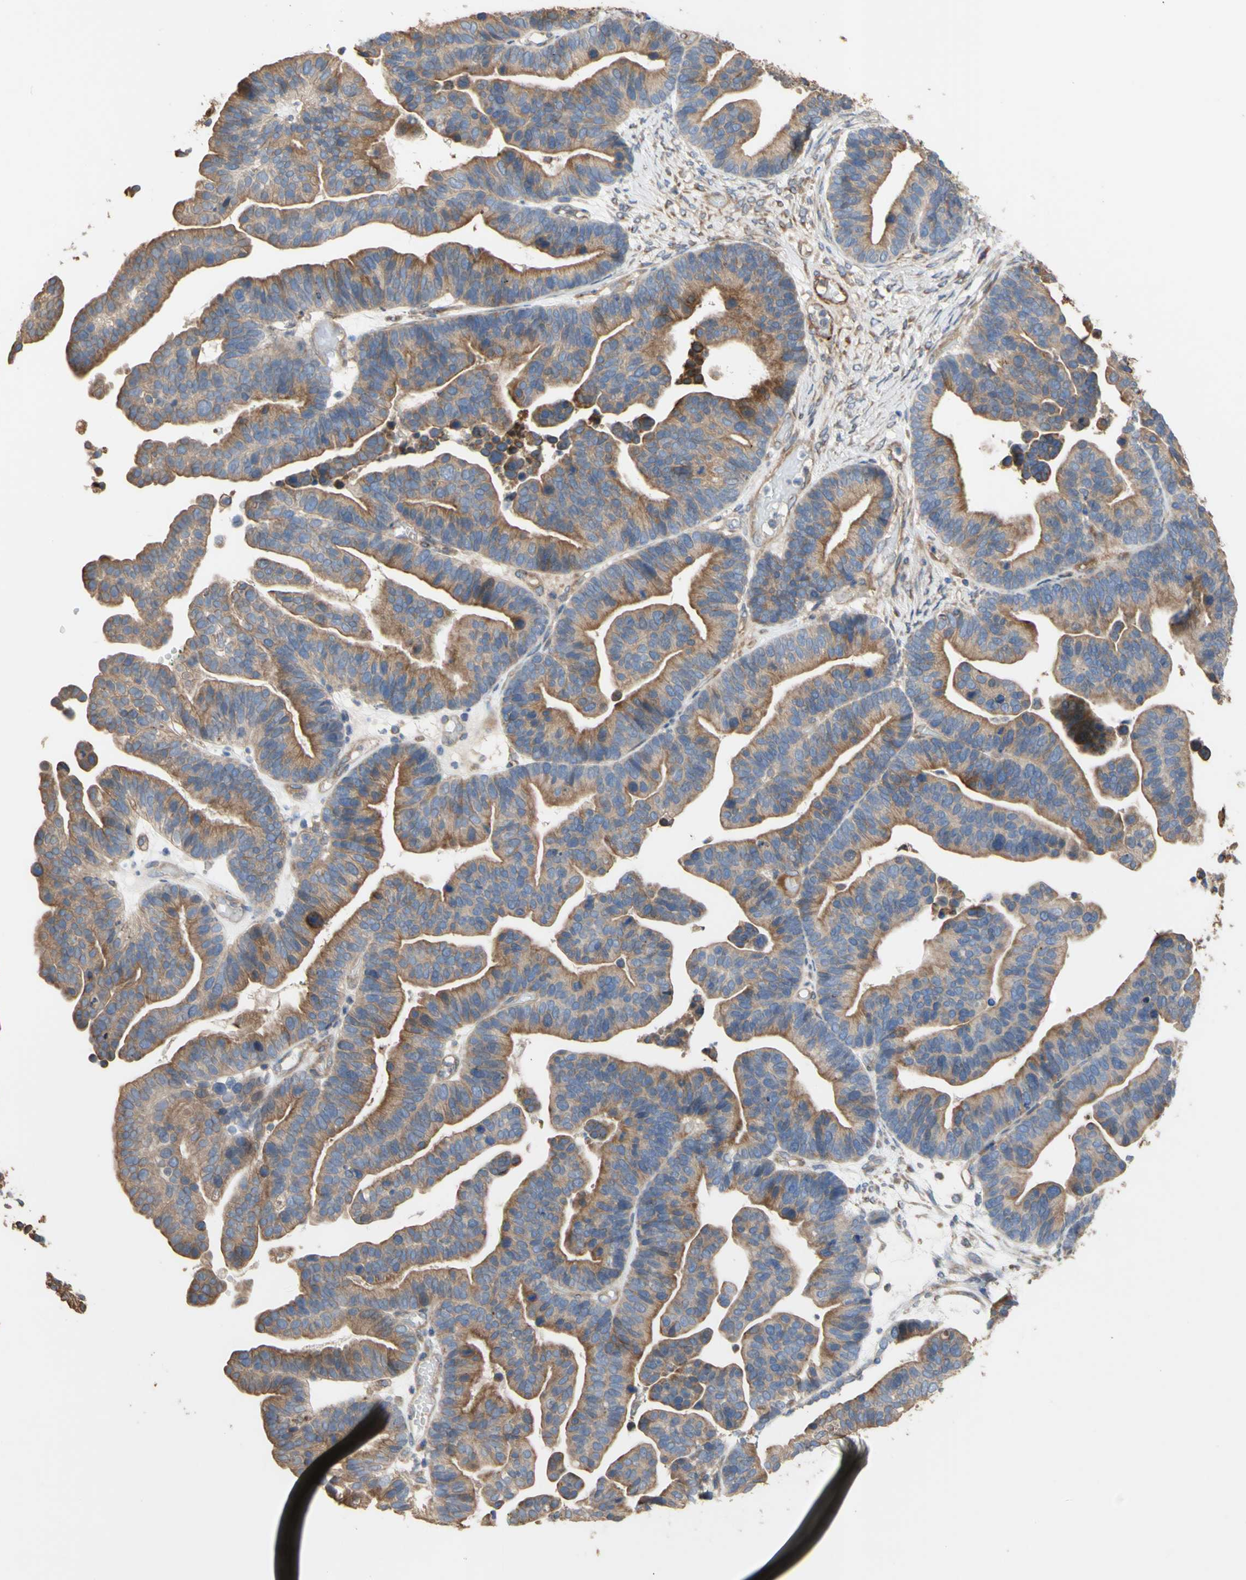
{"staining": {"intensity": "moderate", "quantity": ">75%", "location": "cytoplasmic/membranous"}, "tissue": "ovarian cancer", "cell_type": "Tumor cells", "image_type": "cancer", "snomed": [{"axis": "morphology", "description": "Cystadenocarcinoma, serous, NOS"}, {"axis": "topography", "description": "Ovary"}], "caption": "Moderate cytoplasmic/membranous staining for a protein is appreciated in about >75% of tumor cells of ovarian cancer (serous cystadenocarcinoma) using immunohistochemistry.", "gene": "NECTIN3", "patient": {"sex": "female", "age": 56}}